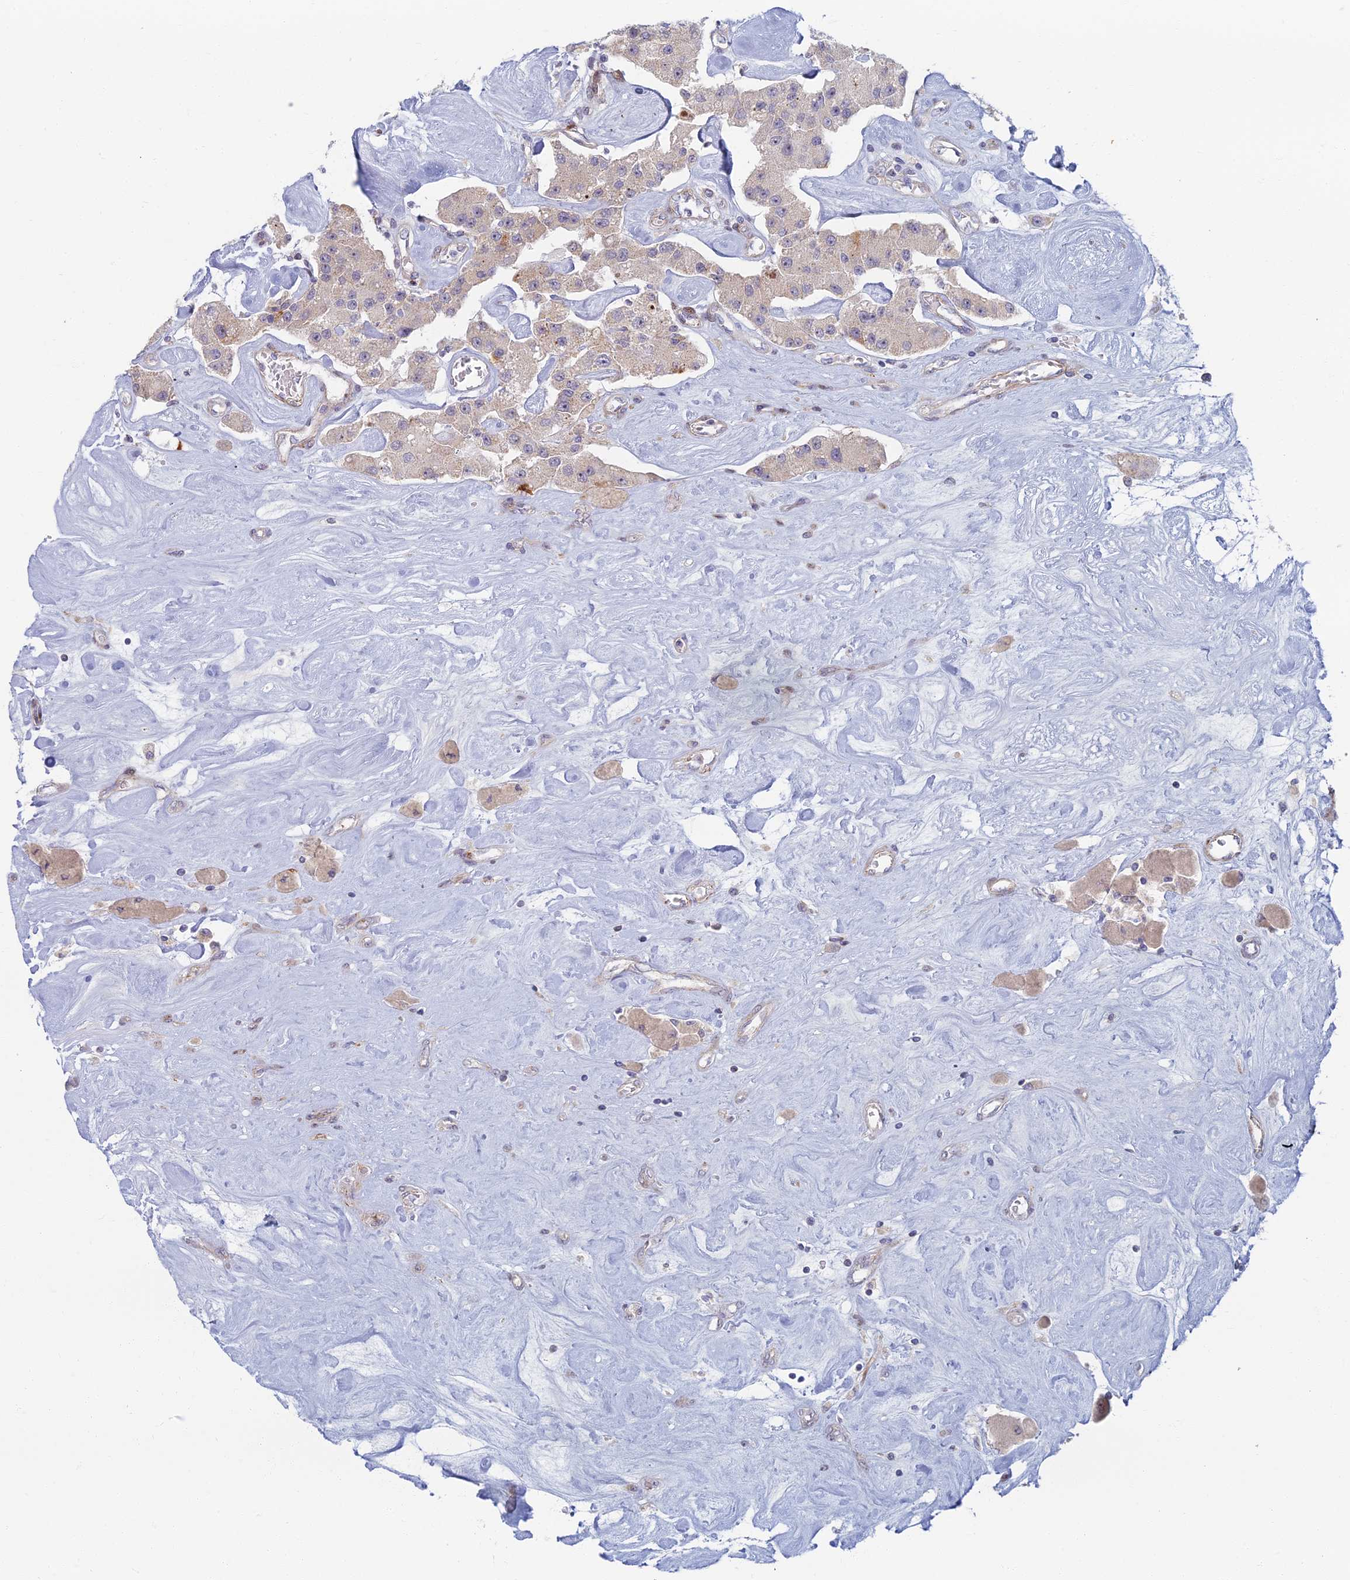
{"staining": {"intensity": "negative", "quantity": "none", "location": "none"}, "tissue": "carcinoid", "cell_type": "Tumor cells", "image_type": "cancer", "snomed": [{"axis": "morphology", "description": "Carcinoid, malignant, NOS"}, {"axis": "topography", "description": "Pancreas"}], "caption": "Tumor cells show no significant protein positivity in malignant carcinoid.", "gene": "C15orf40", "patient": {"sex": "male", "age": 41}}